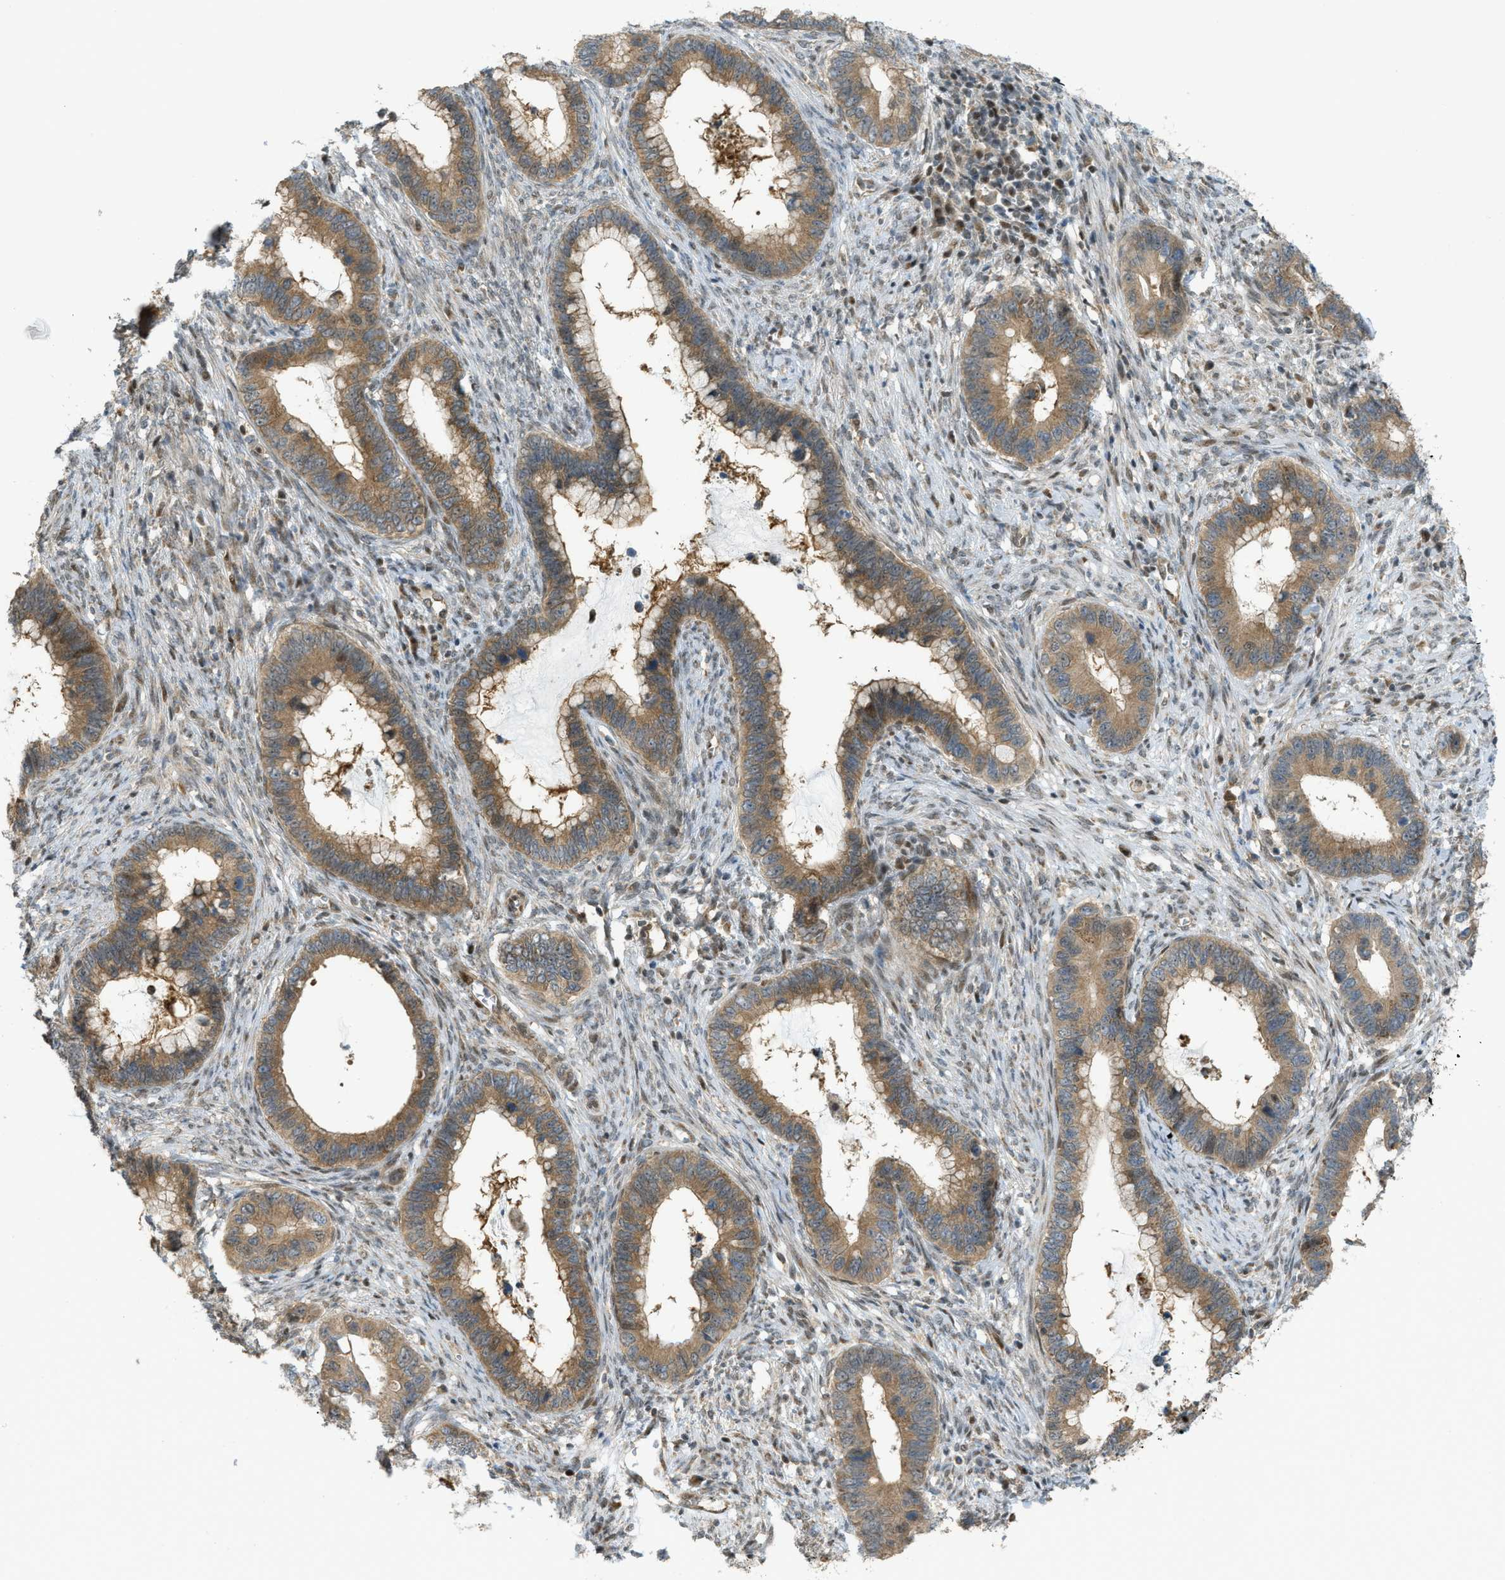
{"staining": {"intensity": "moderate", "quantity": ">75%", "location": "cytoplasmic/membranous"}, "tissue": "cervical cancer", "cell_type": "Tumor cells", "image_type": "cancer", "snomed": [{"axis": "morphology", "description": "Adenocarcinoma, NOS"}, {"axis": "topography", "description": "Cervix"}], "caption": "This micrograph displays cervical adenocarcinoma stained with immunohistochemistry (IHC) to label a protein in brown. The cytoplasmic/membranous of tumor cells show moderate positivity for the protein. Nuclei are counter-stained blue.", "gene": "CCDC186", "patient": {"sex": "female", "age": 44}}